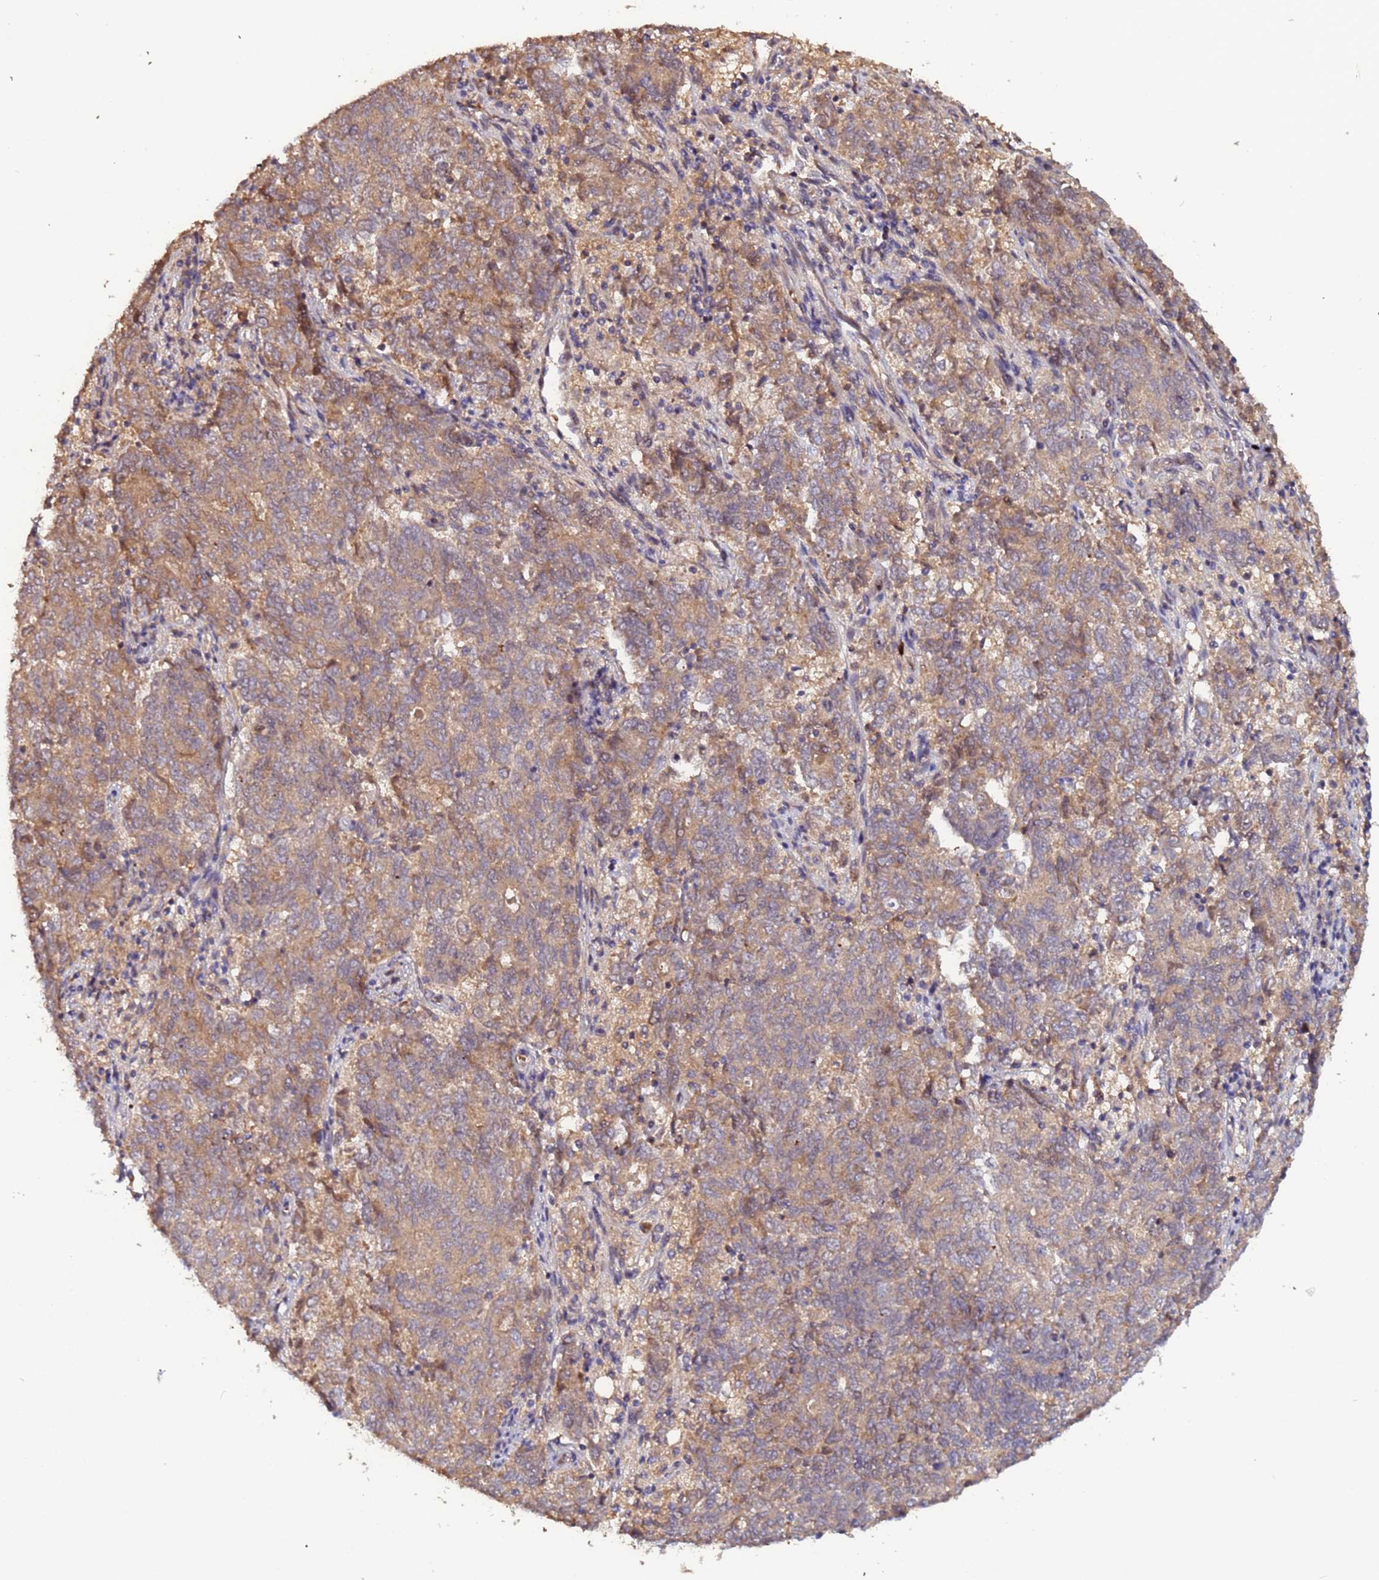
{"staining": {"intensity": "moderate", "quantity": ">75%", "location": "cytoplasmic/membranous"}, "tissue": "endometrial cancer", "cell_type": "Tumor cells", "image_type": "cancer", "snomed": [{"axis": "morphology", "description": "Adenocarcinoma, NOS"}, {"axis": "topography", "description": "Endometrium"}], "caption": "Endometrial cancer (adenocarcinoma) was stained to show a protein in brown. There is medium levels of moderate cytoplasmic/membranous positivity in approximately >75% of tumor cells. Using DAB (3,3'-diaminobenzidine) (brown) and hematoxylin (blue) stains, captured at high magnification using brightfield microscopy.", "gene": "OSER1", "patient": {"sex": "female", "age": 80}}